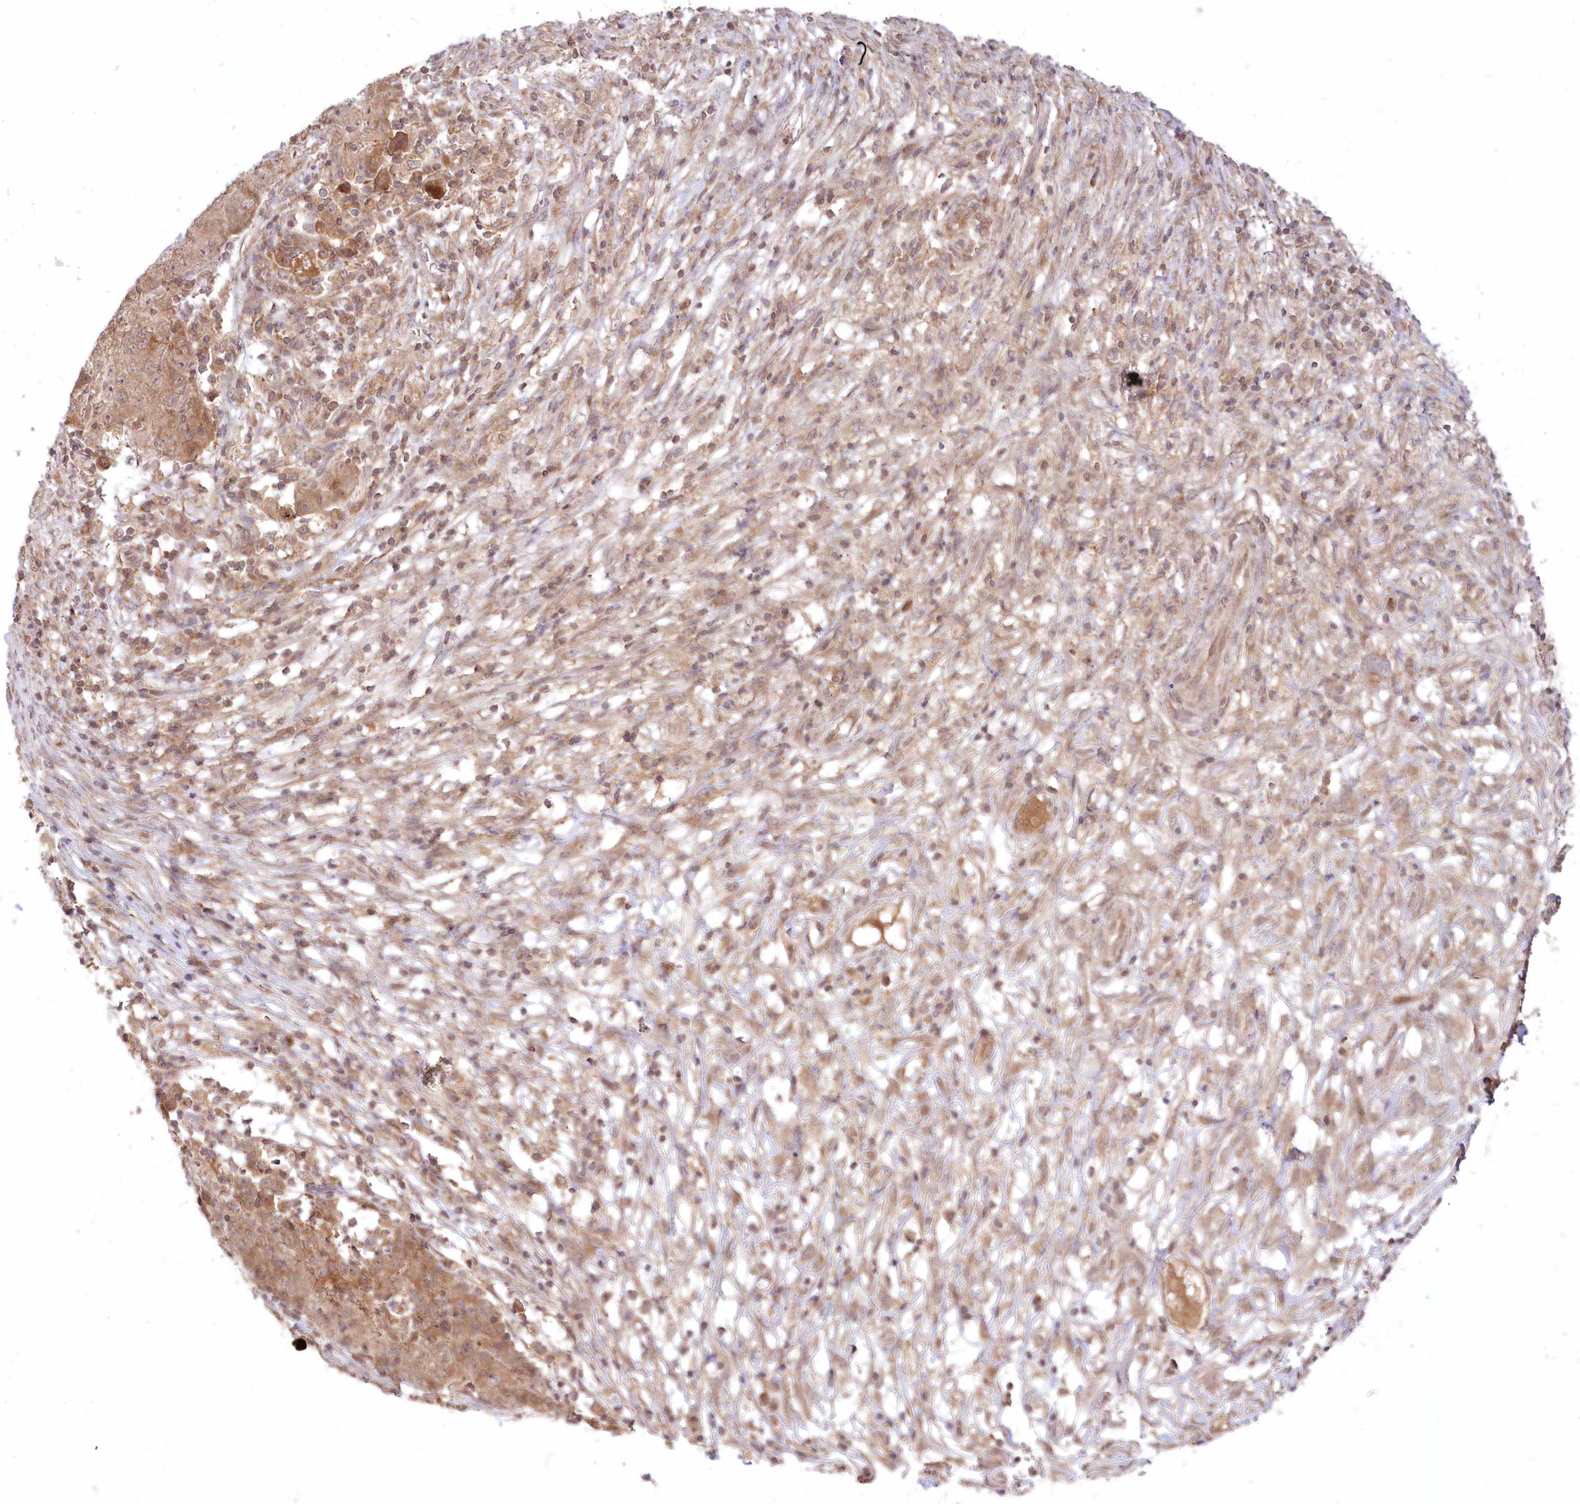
{"staining": {"intensity": "moderate", "quantity": ">75%", "location": "cytoplasmic/membranous"}, "tissue": "ovarian cancer", "cell_type": "Tumor cells", "image_type": "cancer", "snomed": [{"axis": "morphology", "description": "Carcinoma, endometroid"}, {"axis": "topography", "description": "Ovary"}], "caption": "Ovarian cancer was stained to show a protein in brown. There is medium levels of moderate cytoplasmic/membranous staining in approximately >75% of tumor cells.", "gene": "MTMR3", "patient": {"sex": "female", "age": 42}}